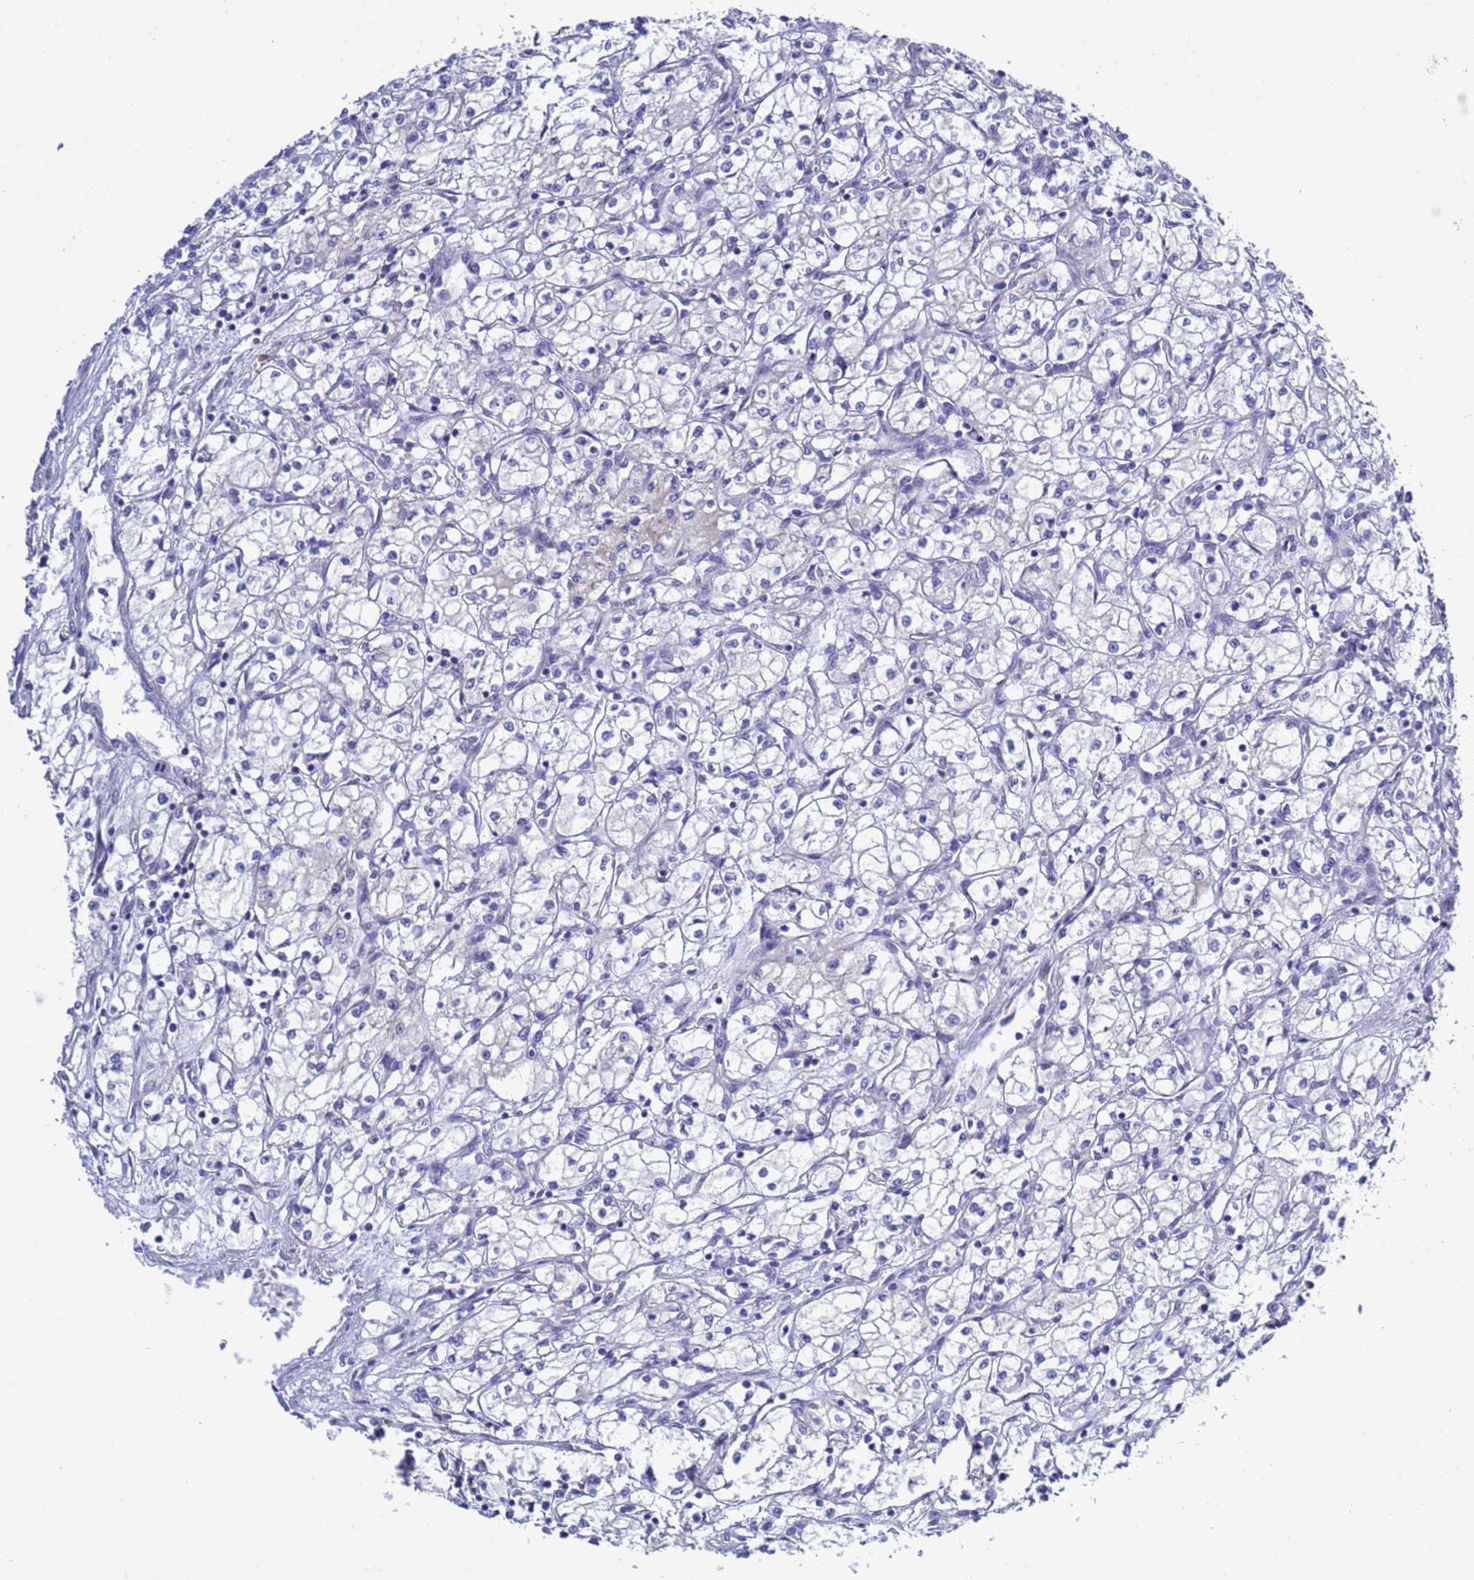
{"staining": {"intensity": "negative", "quantity": "none", "location": "none"}, "tissue": "renal cancer", "cell_type": "Tumor cells", "image_type": "cancer", "snomed": [{"axis": "morphology", "description": "Adenocarcinoma, NOS"}, {"axis": "topography", "description": "Kidney"}], "caption": "This is a micrograph of immunohistochemistry (IHC) staining of adenocarcinoma (renal), which shows no staining in tumor cells.", "gene": "RC3H2", "patient": {"sex": "male", "age": 59}}